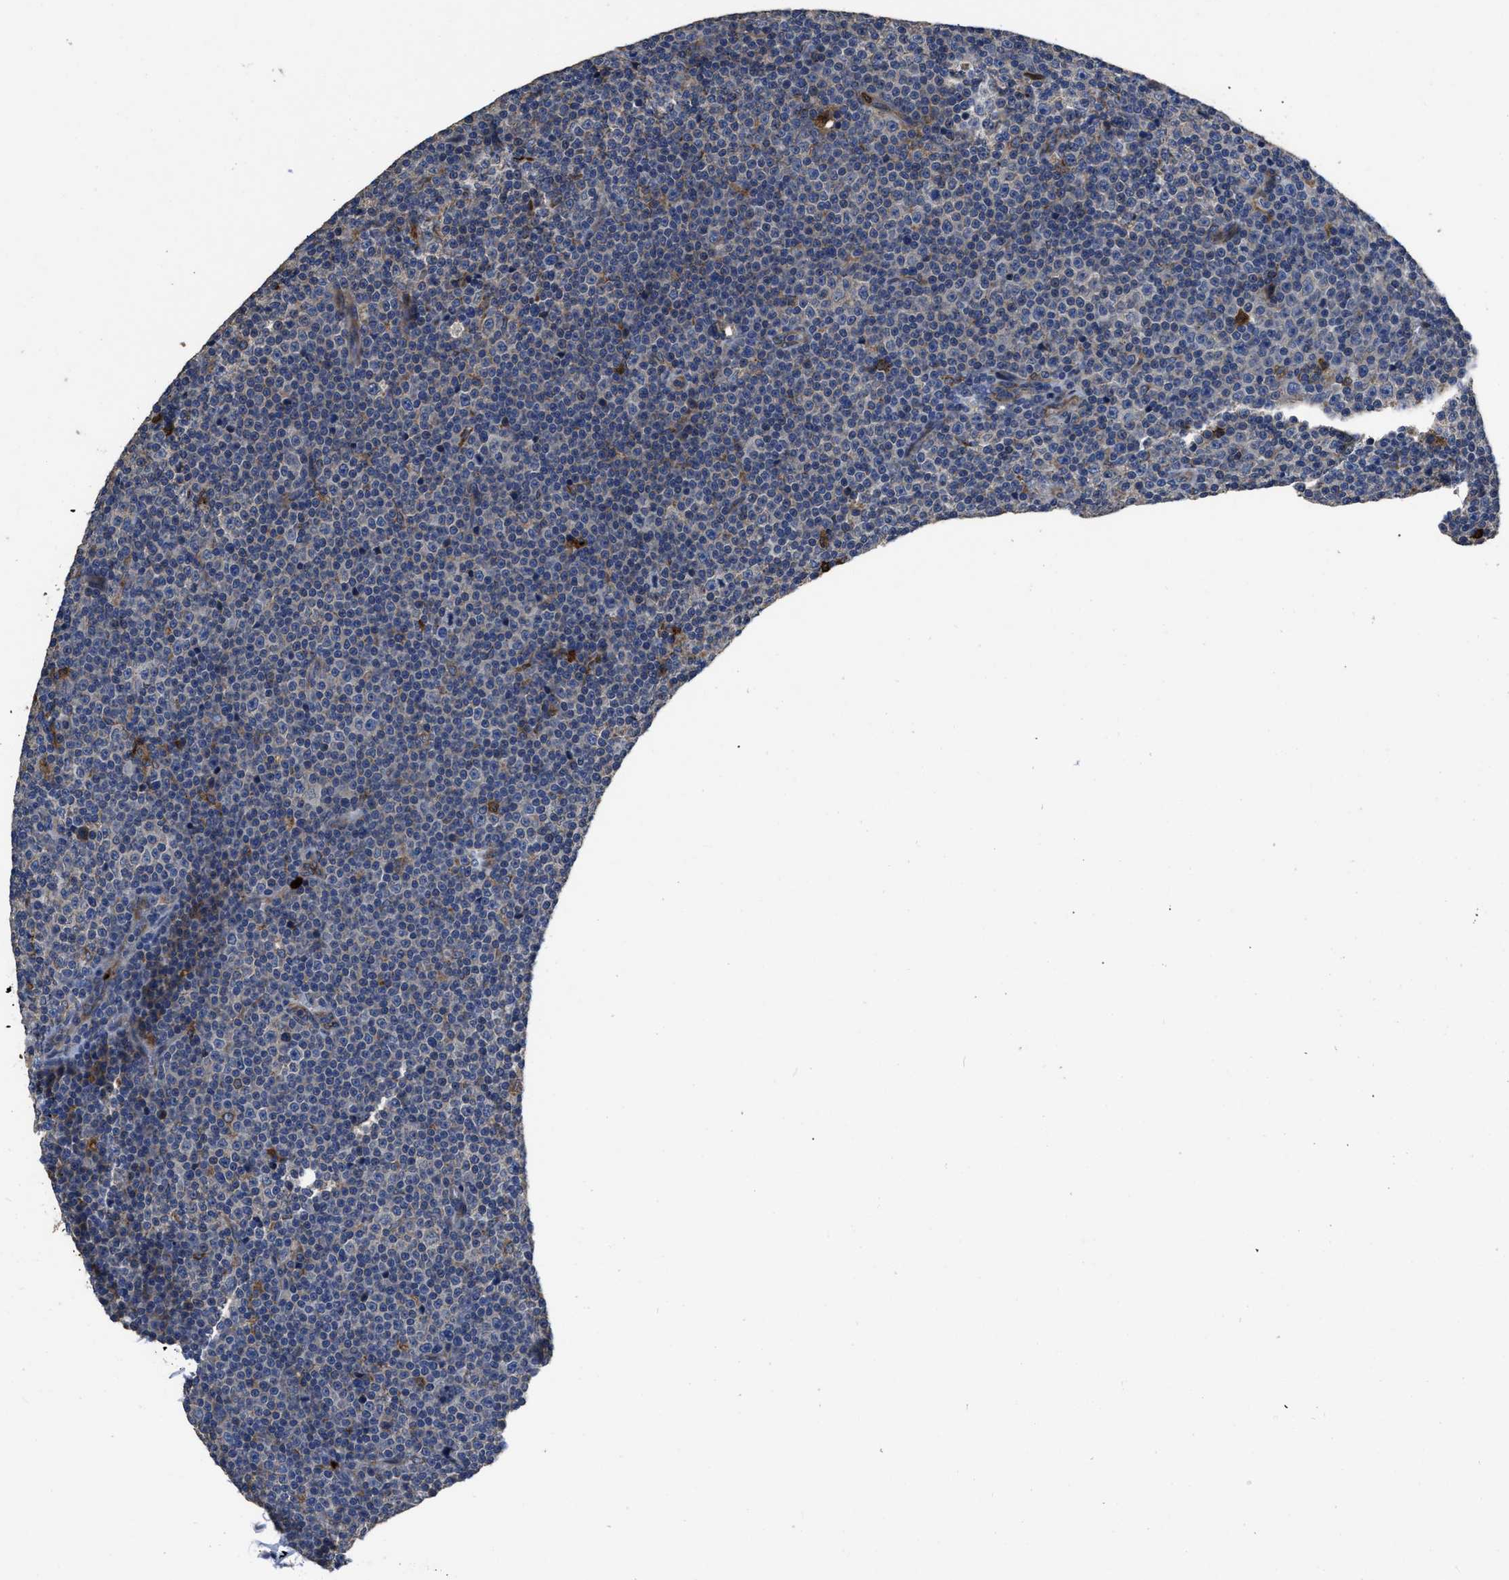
{"staining": {"intensity": "negative", "quantity": "none", "location": "none"}, "tissue": "lymphoma", "cell_type": "Tumor cells", "image_type": "cancer", "snomed": [{"axis": "morphology", "description": "Malignant lymphoma, non-Hodgkin's type, Low grade"}, {"axis": "topography", "description": "Lymph node"}], "caption": "IHC of lymphoma reveals no staining in tumor cells.", "gene": "ANGPT1", "patient": {"sex": "female", "age": 67}}